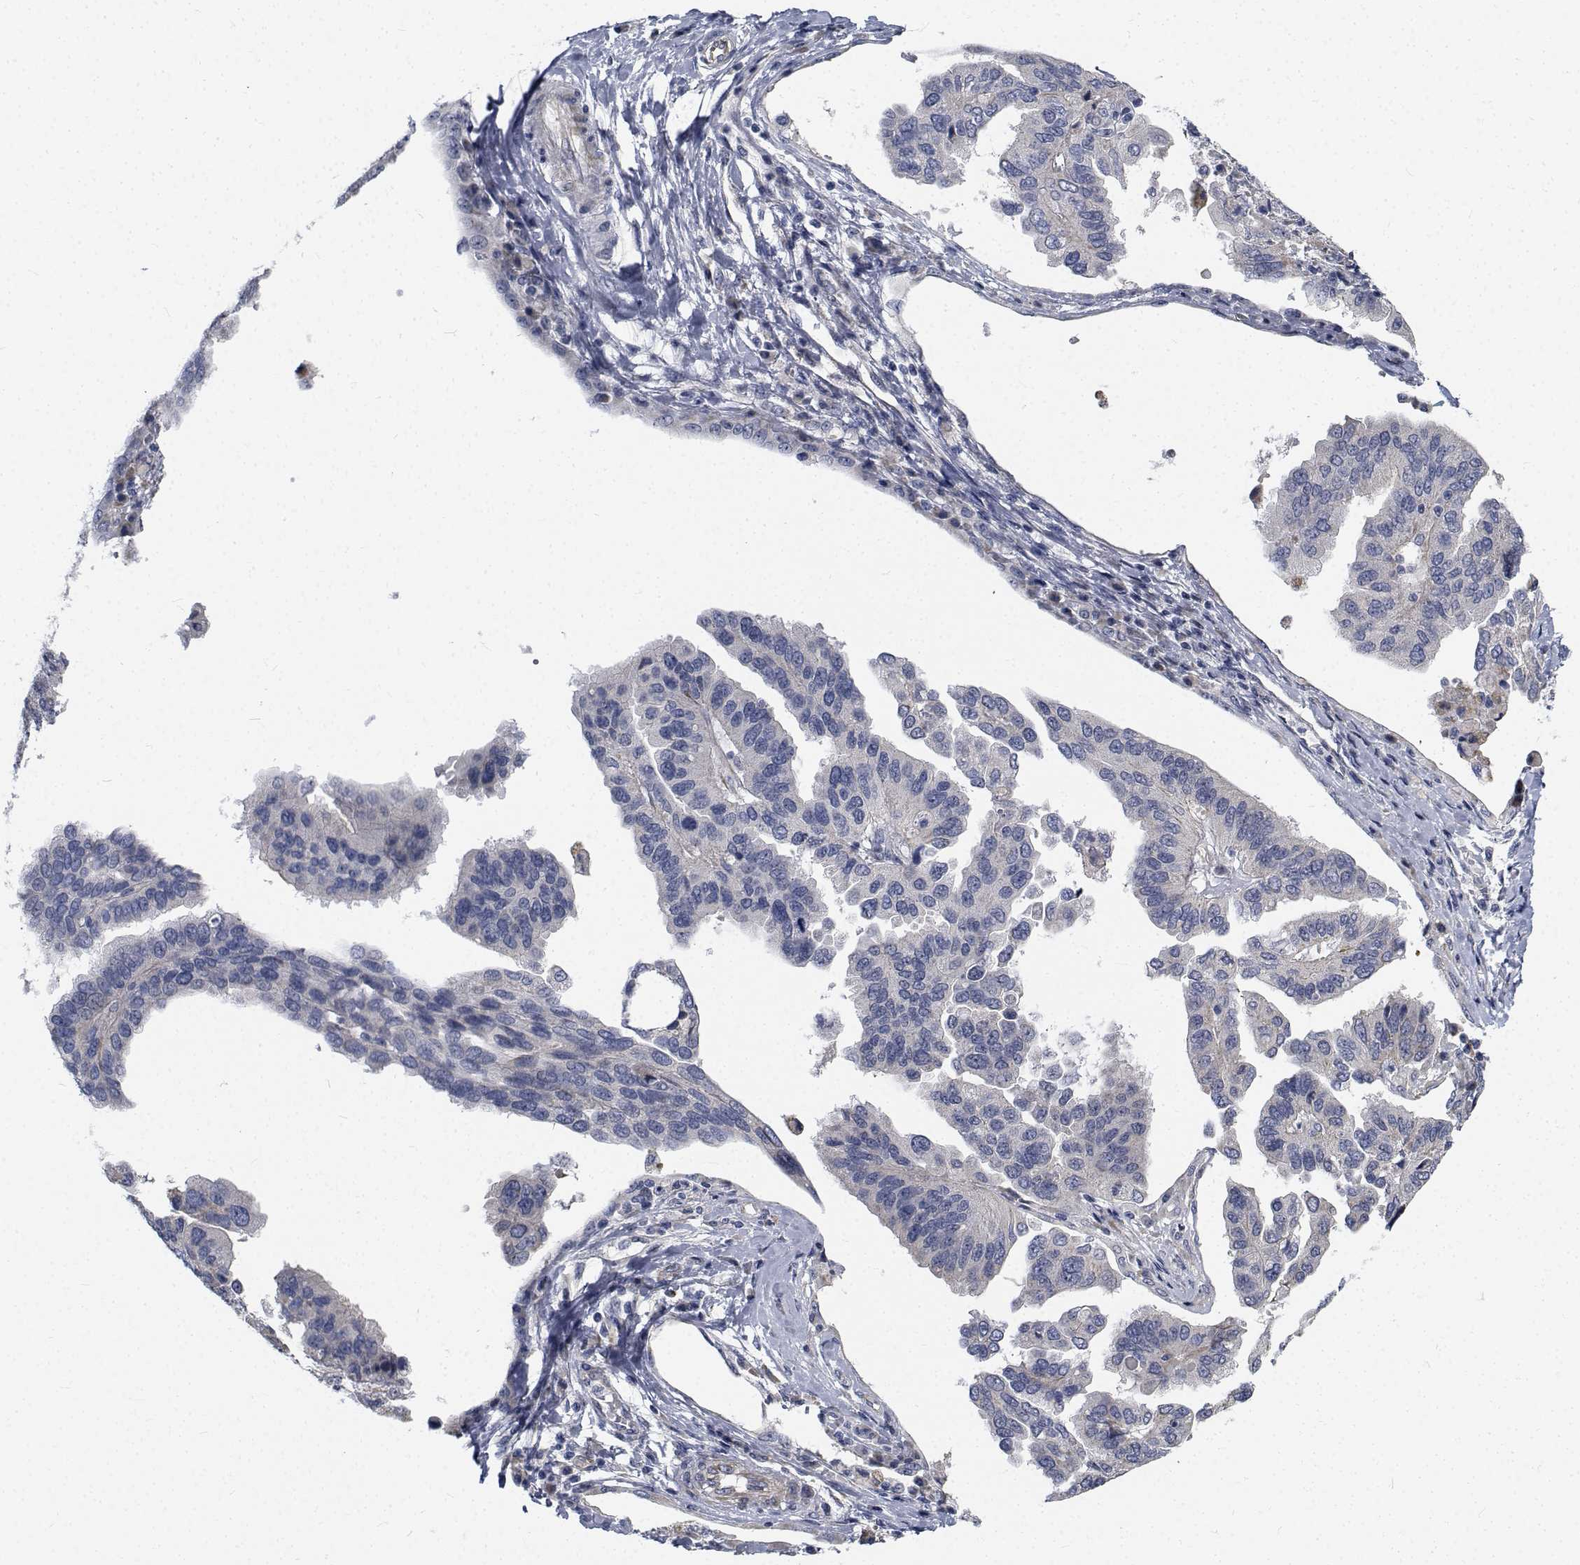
{"staining": {"intensity": "negative", "quantity": "none", "location": "none"}, "tissue": "ovarian cancer", "cell_type": "Tumor cells", "image_type": "cancer", "snomed": [{"axis": "morphology", "description": "Cystadenocarcinoma, serous, NOS"}, {"axis": "topography", "description": "Ovary"}], "caption": "High magnification brightfield microscopy of serous cystadenocarcinoma (ovarian) stained with DAB (brown) and counterstained with hematoxylin (blue): tumor cells show no significant expression.", "gene": "TTBK1", "patient": {"sex": "female", "age": 79}}